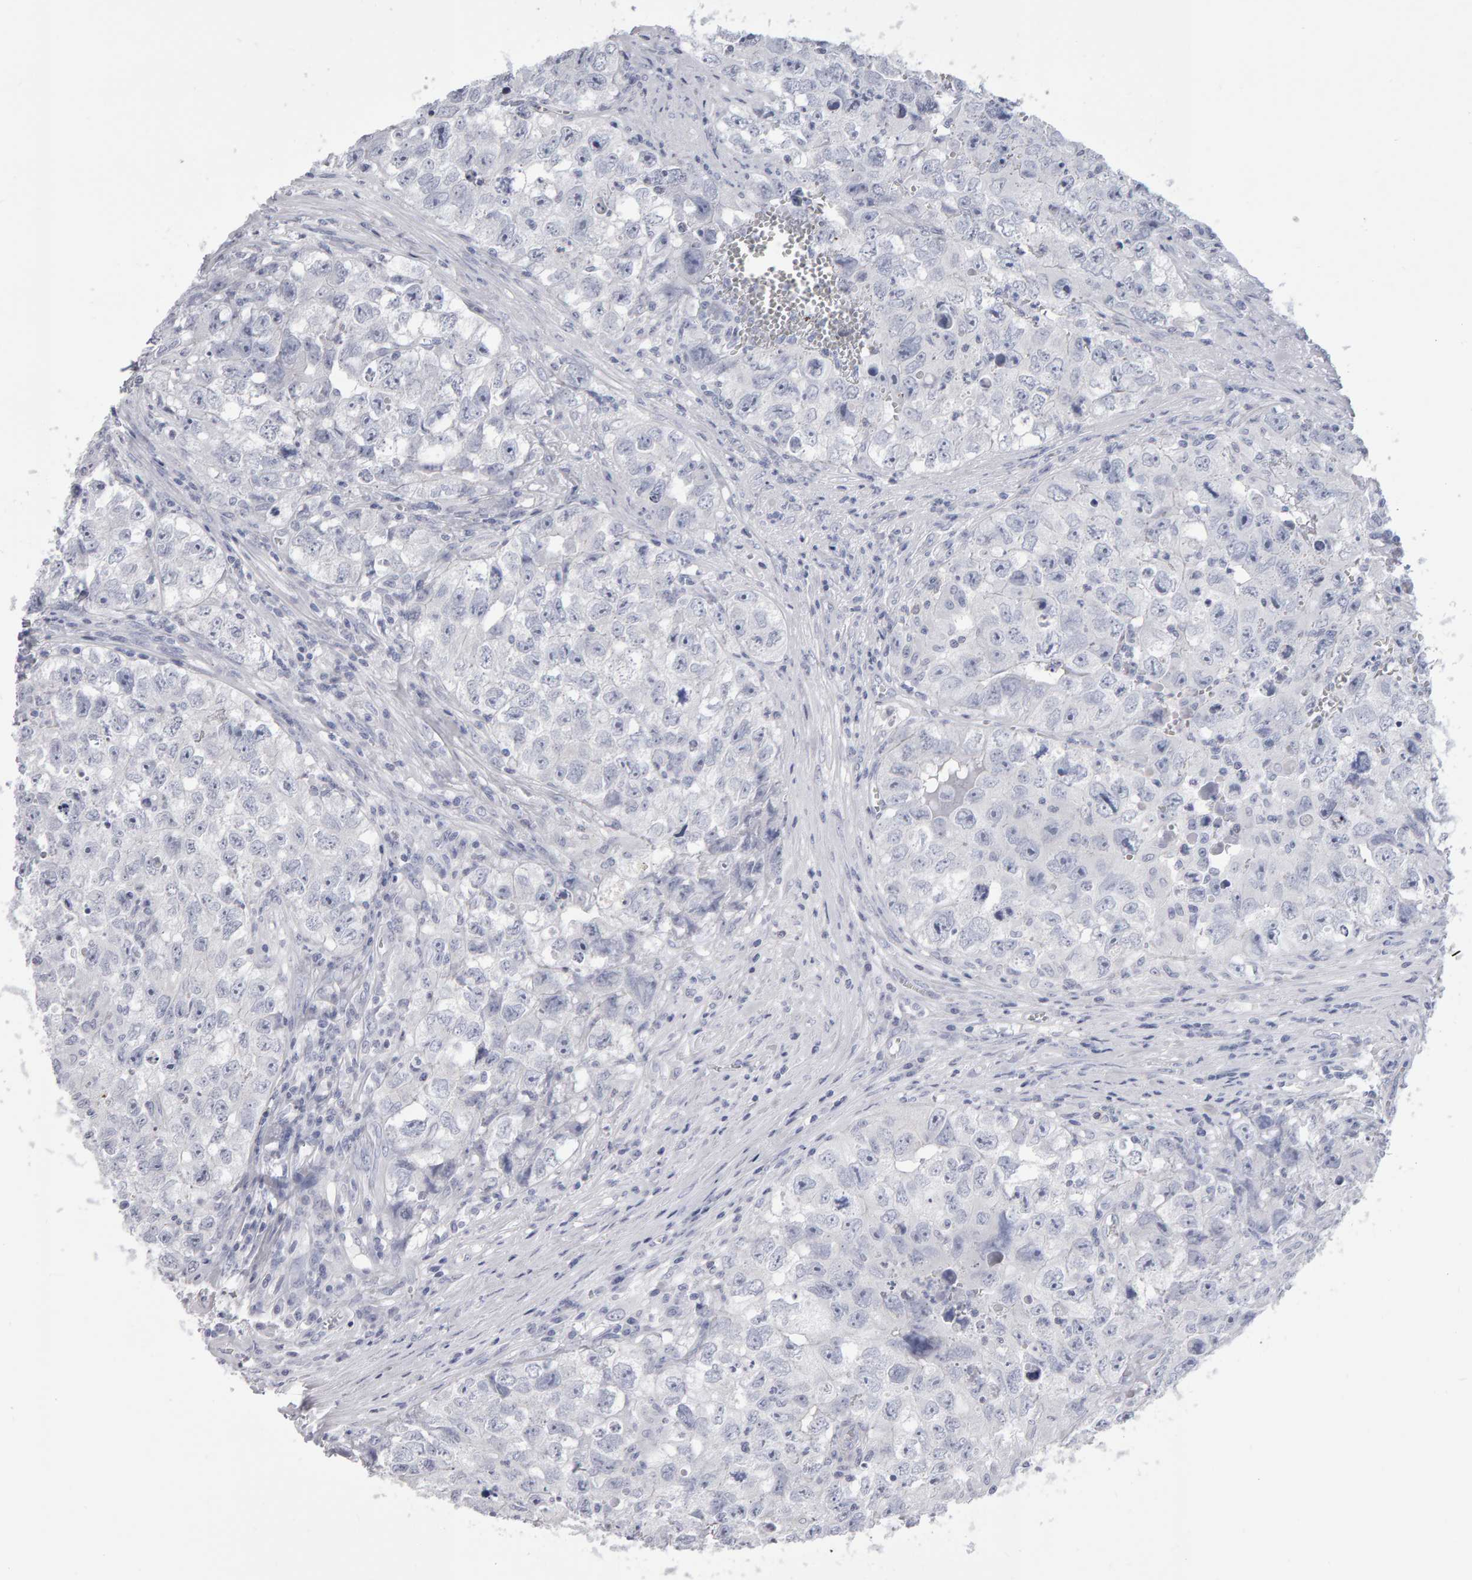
{"staining": {"intensity": "negative", "quantity": "none", "location": "none"}, "tissue": "testis cancer", "cell_type": "Tumor cells", "image_type": "cancer", "snomed": [{"axis": "morphology", "description": "Seminoma, NOS"}, {"axis": "morphology", "description": "Carcinoma, Embryonal, NOS"}, {"axis": "topography", "description": "Testis"}], "caption": "A high-resolution micrograph shows IHC staining of embryonal carcinoma (testis), which displays no significant positivity in tumor cells.", "gene": "NCDN", "patient": {"sex": "male", "age": 43}}